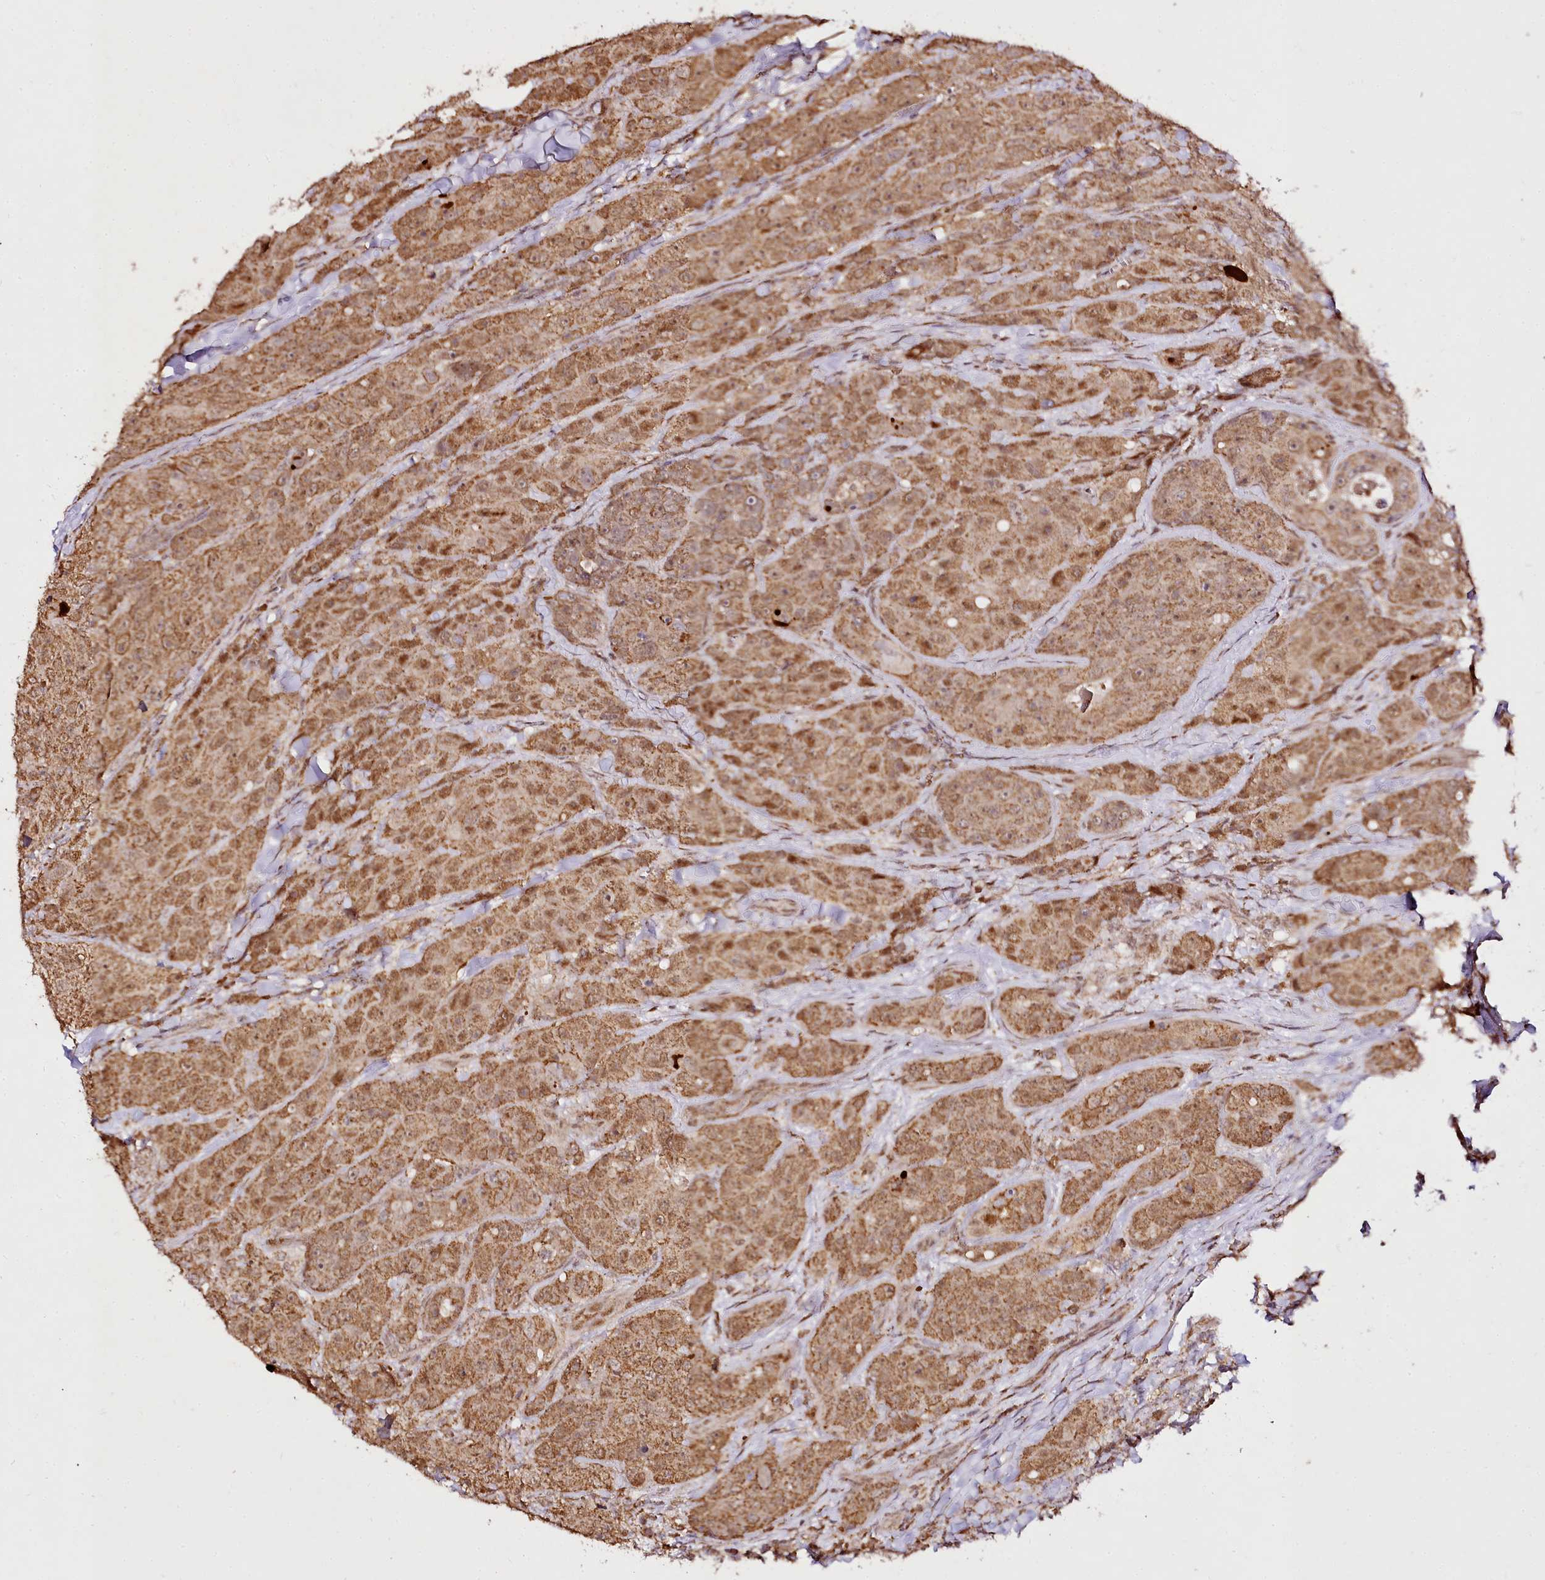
{"staining": {"intensity": "moderate", "quantity": ">75%", "location": "cytoplasmic/membranous,nuclear"}, "tissue": "breast cancer", "cell_type": "Tumor cells", "image_type": "cancer", "snomed": [{"axis": "morphology", "description": "Duct carcinoma"}, {"axis": "topography", "description": "Breast"}], "caption": "Human breast cancer (intraductal carcinoma) stained with a brown dye exhibits moderate cytoplasmic/membranous and nuclear positive staining in about >75% of tumor cells.", "gene": "EDIL3", "patient": {"sex": "female", "age": 43}}